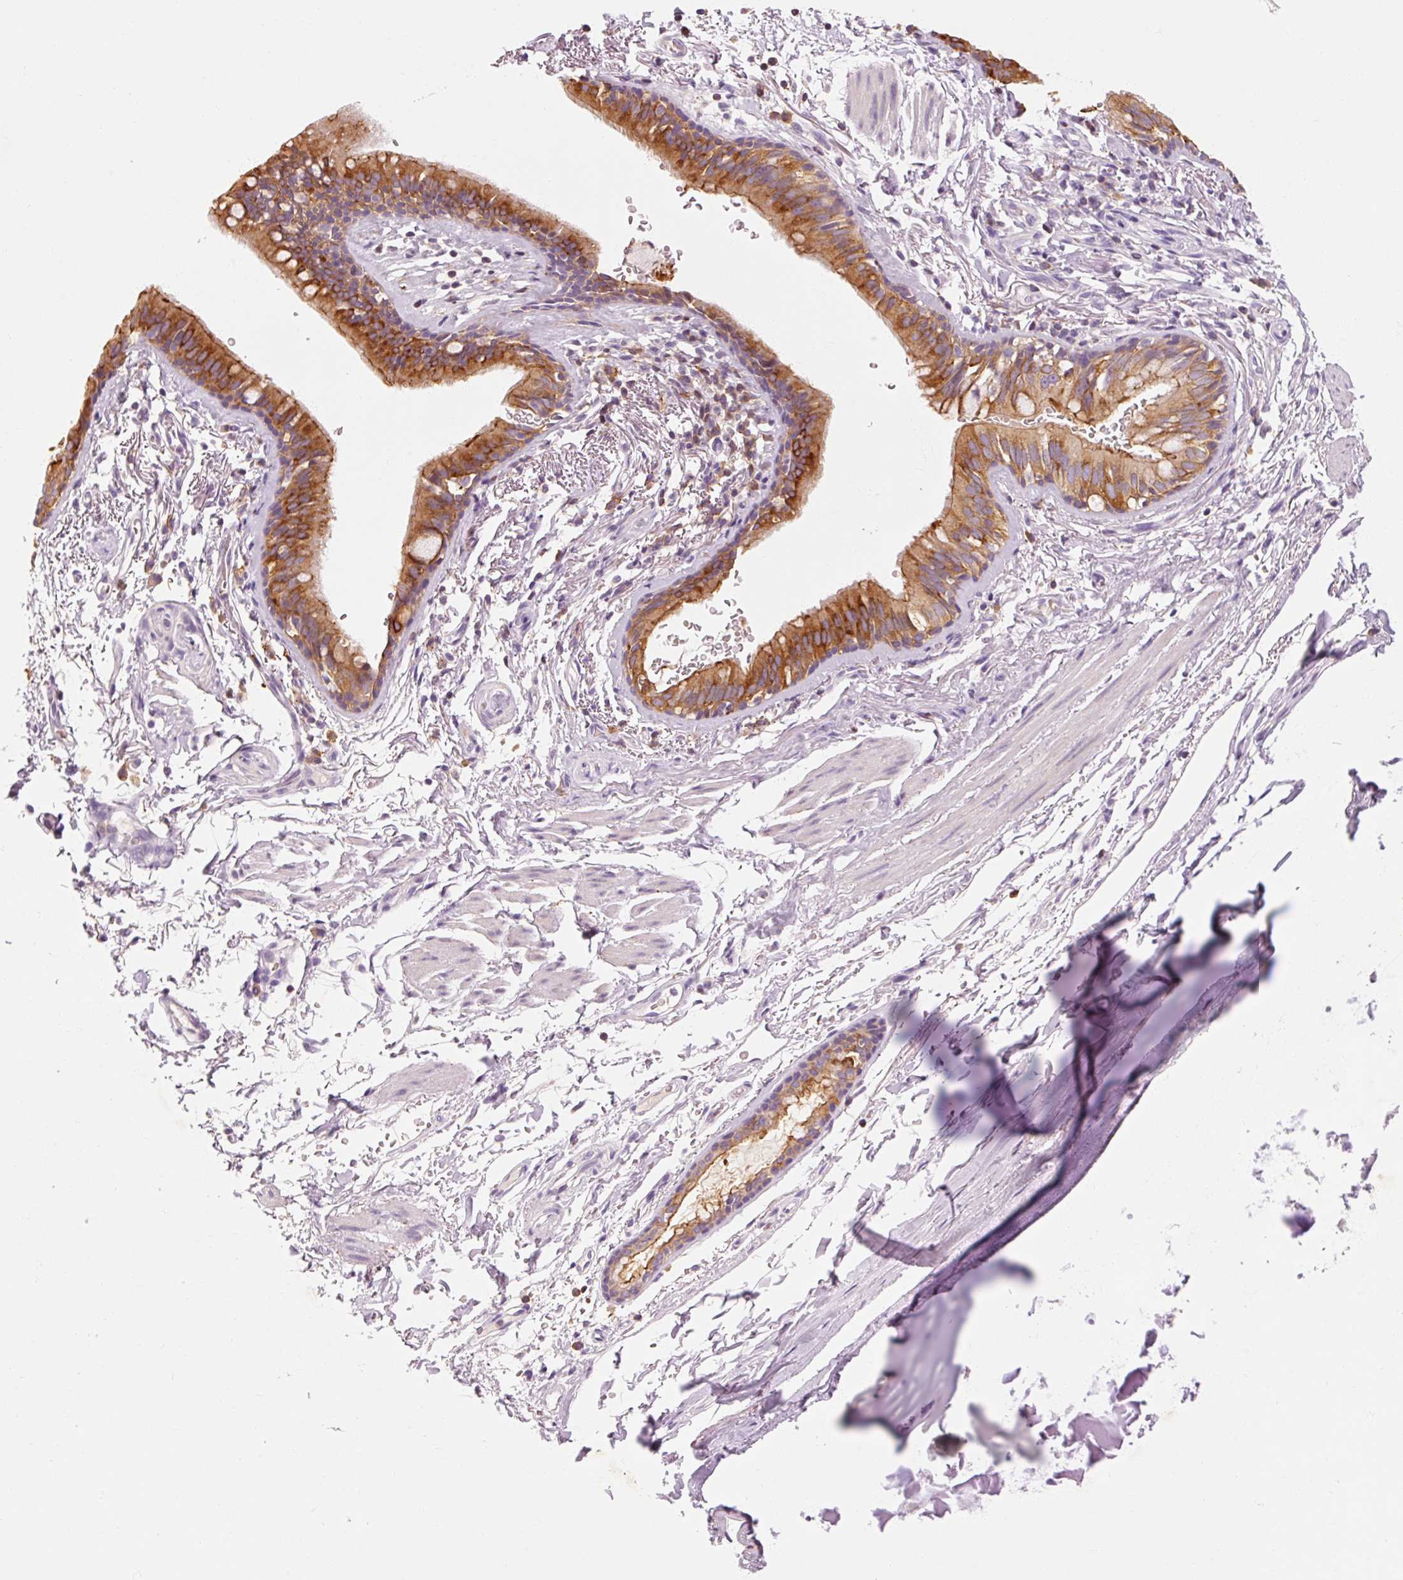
{"staining": {"intensity": "strong", "quantity": ">75%", "location": "cytoplasmic/membranous"}, "tissue": "bronchus", "cell_type": "Respiratory epithelial cells", "image_type": "normal", "snomed": [{"axis": "morphology", "description": "Normal tissue, NOS"}, {"axis": "topography", "description": "Bronchus"}], "caption": "Immunohistochemical staining of normal human bronchus displays strong cytoplasmic/membranous protein positivity in about >75% of respiratory epithelial cells.", "gene": "OR8K1", "patient": {"sex": "male", "age": 67}}